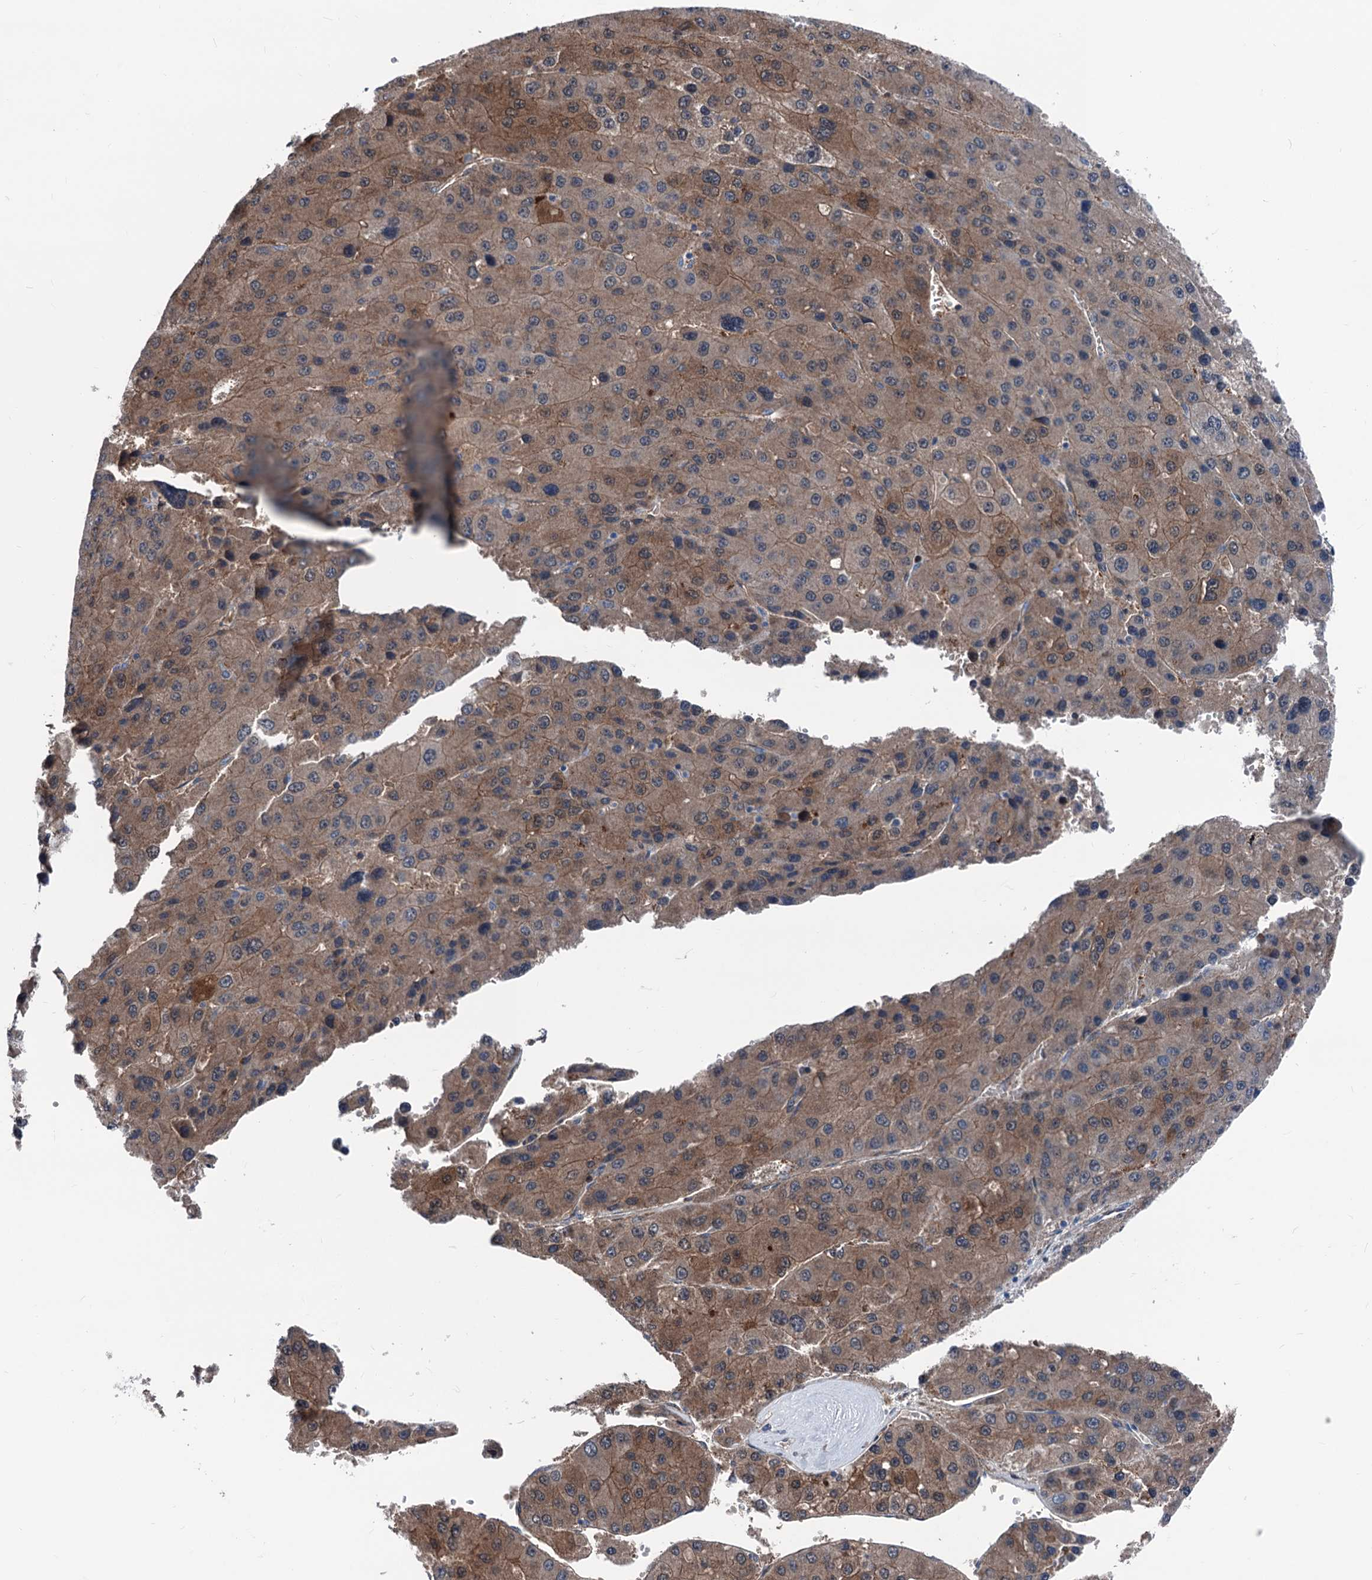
{"staining": {"intensity": "moderate", "quantity": "25%-75%", "location": "cytoplasmic/membranous"}, "tissue": "liver cancer", "cell_type": "Tumor cells", "image_type": "cancer", "snomed": [{"axis": "morphology", "description": "Carcinoma, Hepatocellular, NOS"}, {"axis": "topography", "description": "Liver"}], "caption": "IHC micrograph of human liver hepatocellular carcinoma stained for a protein (brown), which displays medium levels of moderate cytoplasmic/membranous positivity in approximately 25%-75% of tumor cells.", "gene": "GLO1", "patient": {"sex": "female", "age": 73}}